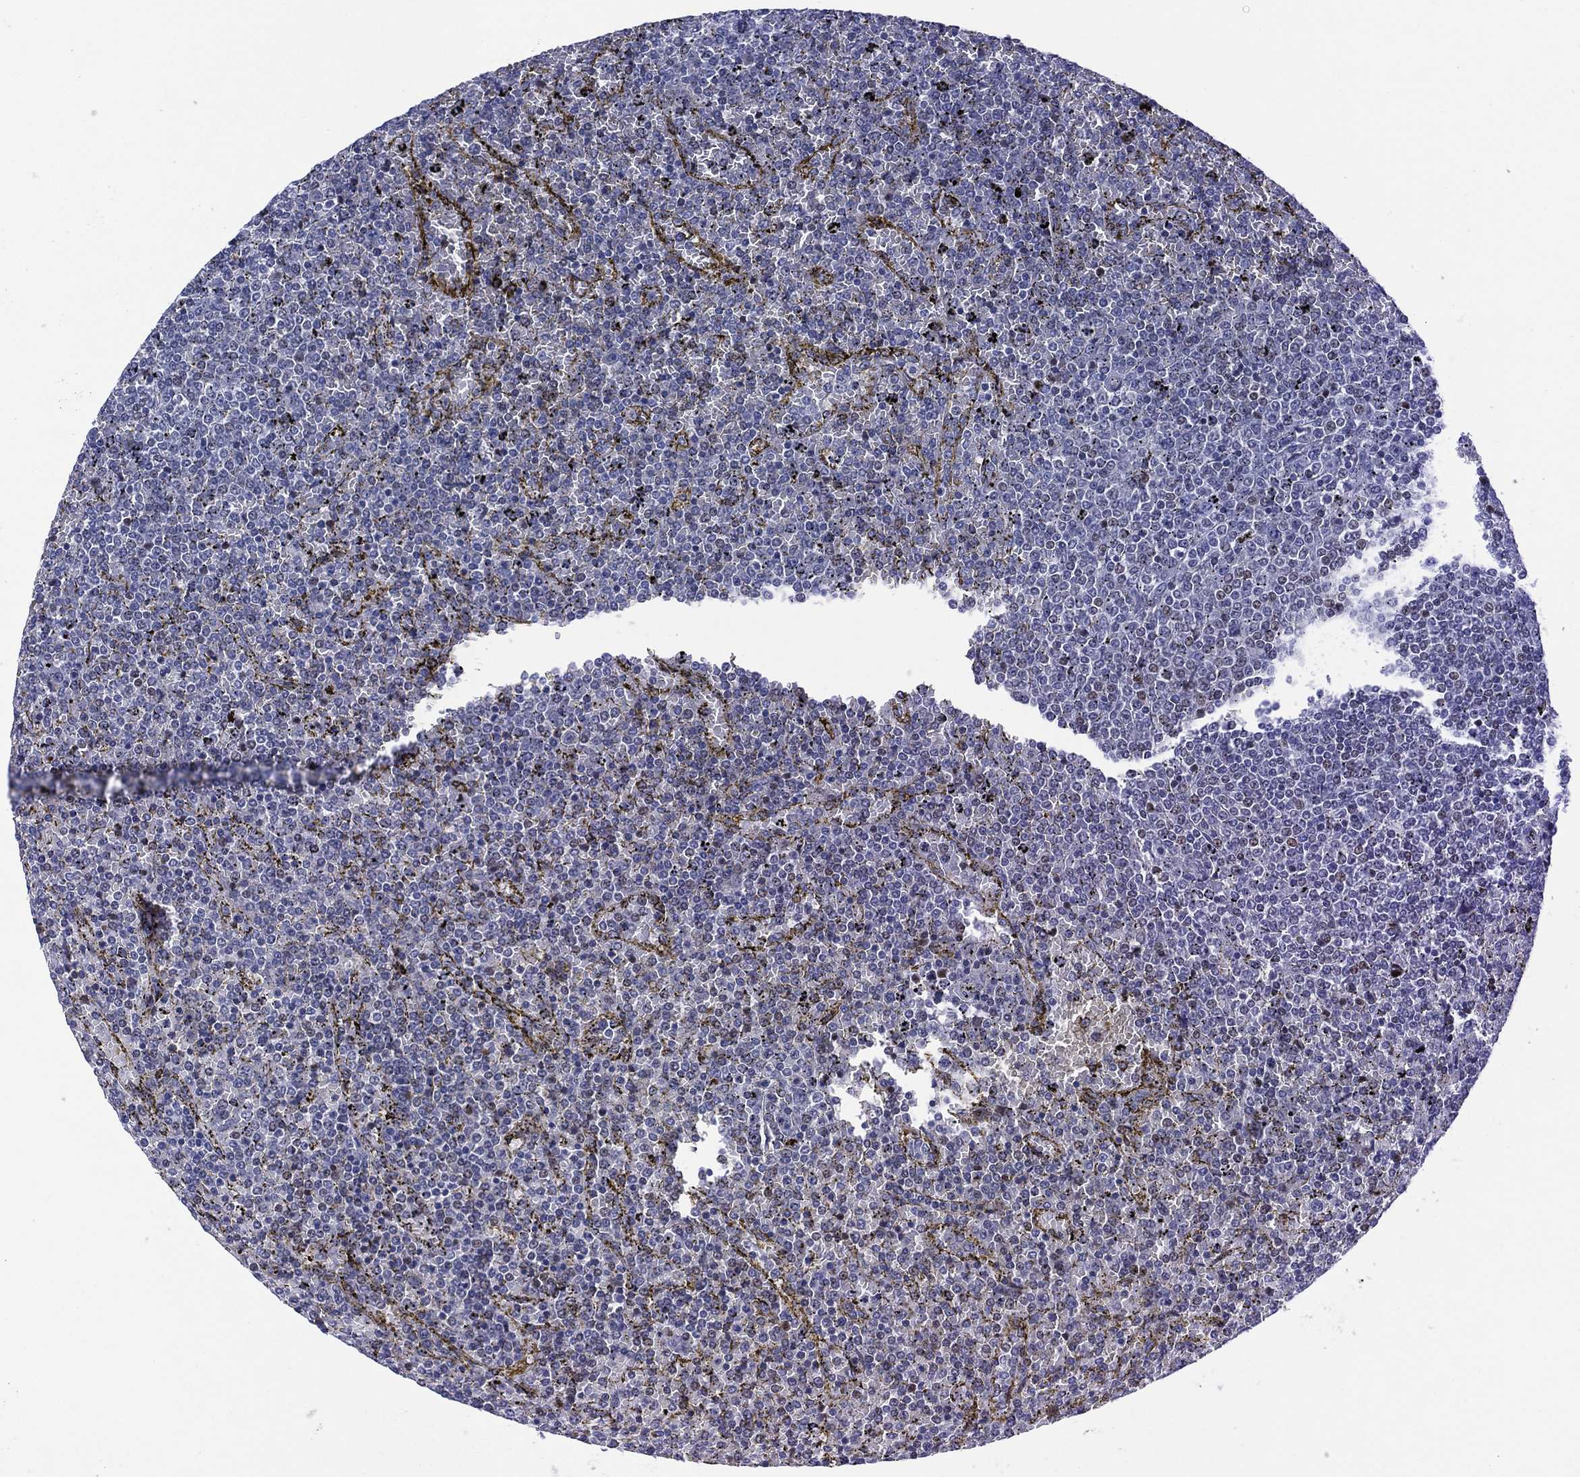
{"staining": {"intensity": "negative", "quantity": "none", "location": "none"}, "tissue": "lymphoma", "cell_type": "Tumor cells", "image_type": "cancer", "snomed": [{"axis": "morphology", "description": "Malignant lymphoma, non-Hodgkin's type, Low grade"}, {"axis": "topography", "description": "Spleen"}], "caption": "Immunohistochemical staining of human low-grade malignant lymphoma, non-Hodgkin's type displays no significant staining in tumor cells.", "gene": "SLC4A4", "patient": {"sex": "female", "age": 77}}